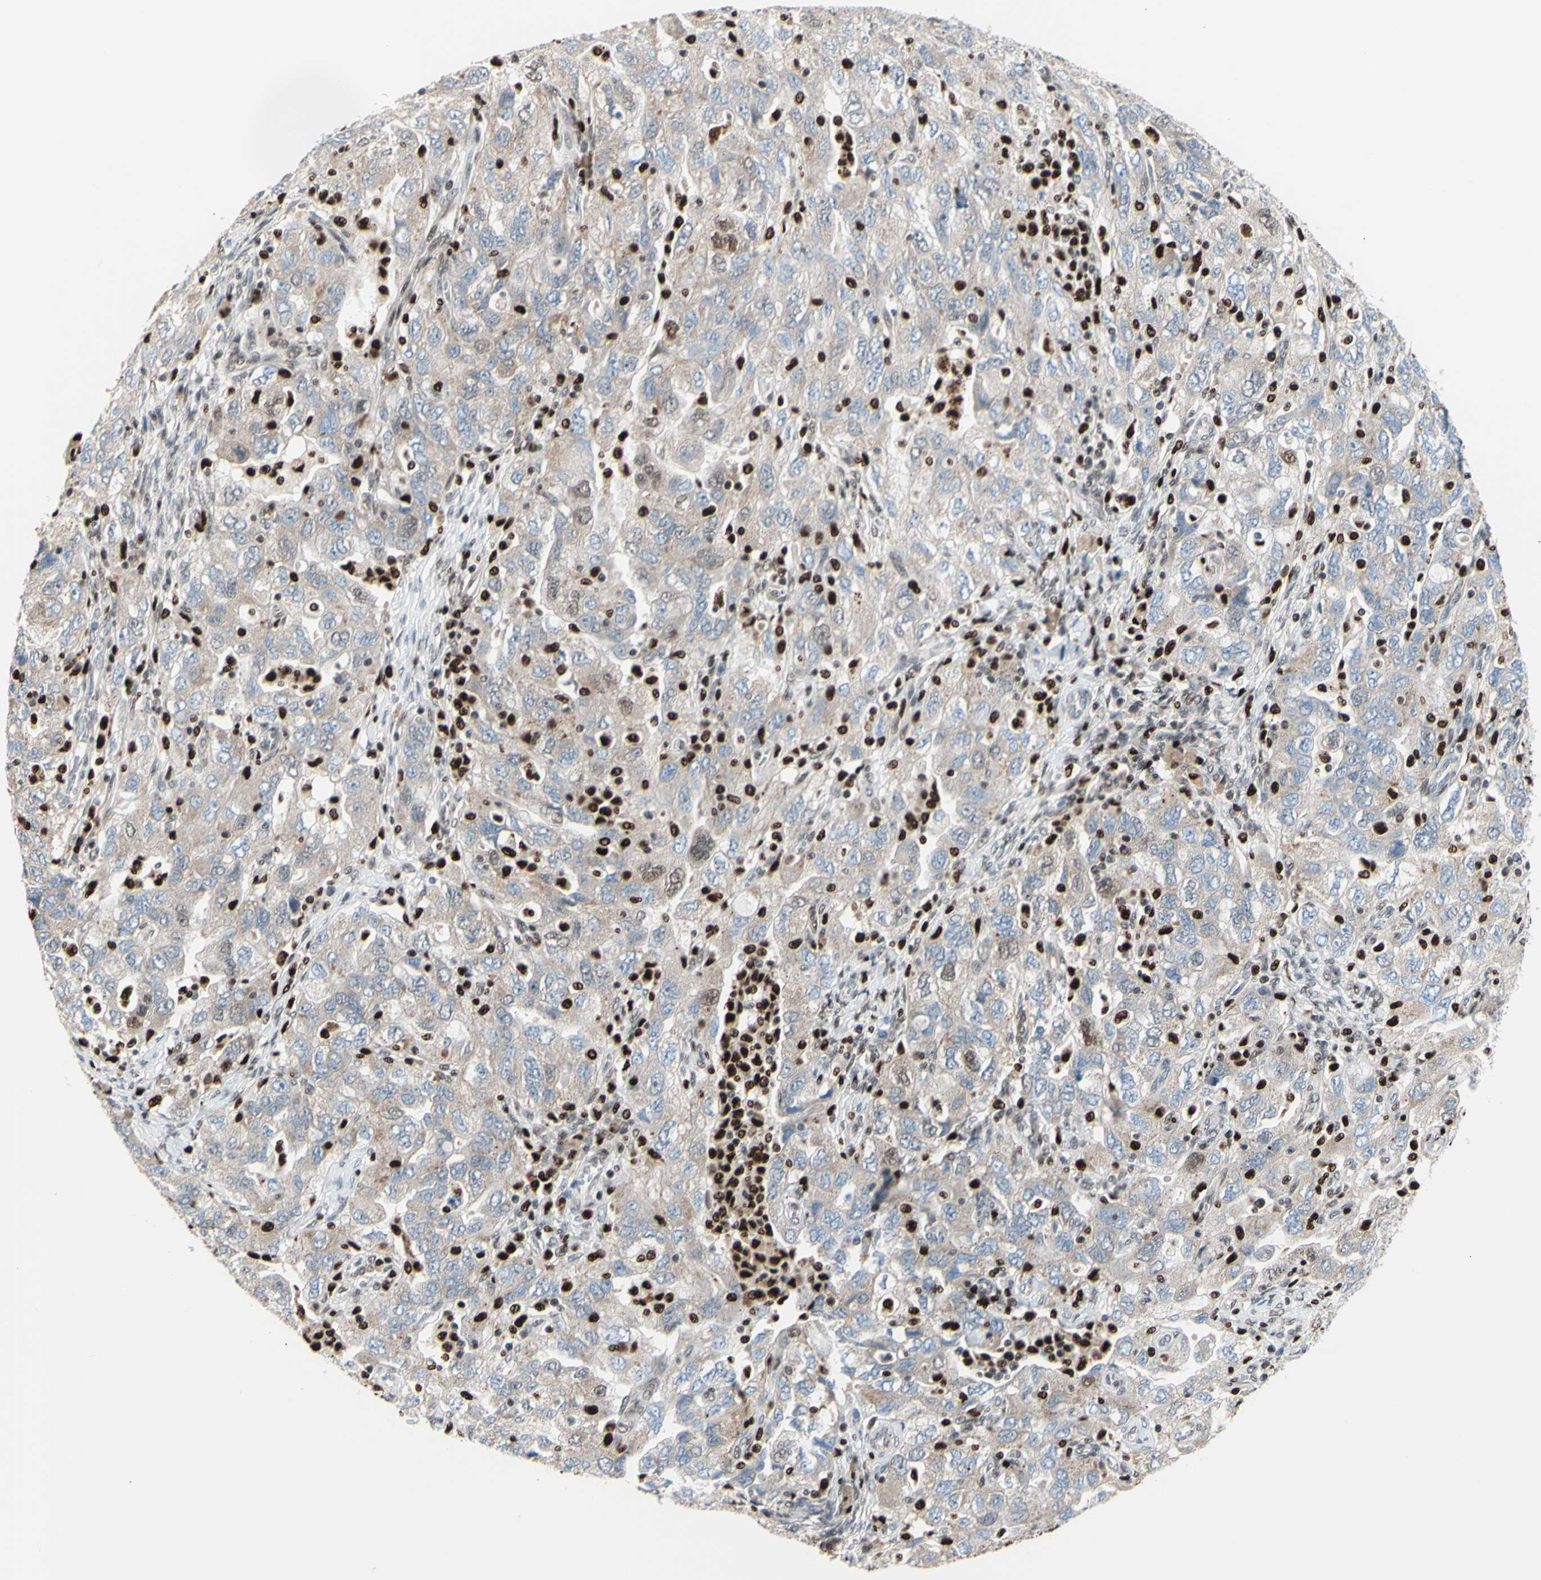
{"staining": {"intensity": "weak", "quantity": ">75%", "location": "cytoplasmic/membranous"}, "tissue": "ovarian cancer", "cell_type": "Tumor cells", "image_type": "cancer", "snomed": [{"axis": "morphology", "description": "Carcinoma, NOS"}, {"axis": "morphology", "description": "Cystadenocarcinoma, serous, NOS"}, {"axis": "topography", "description": "Ovary"}], "caption": "The immunohistochemical stain shows weak cytoplasmic/membranous staining in tumor cells of ovarian cancer (serous cystadenocarcinoma) tissue.", "gene": "EED", "patient": {"sex": "female", "age": 69}}